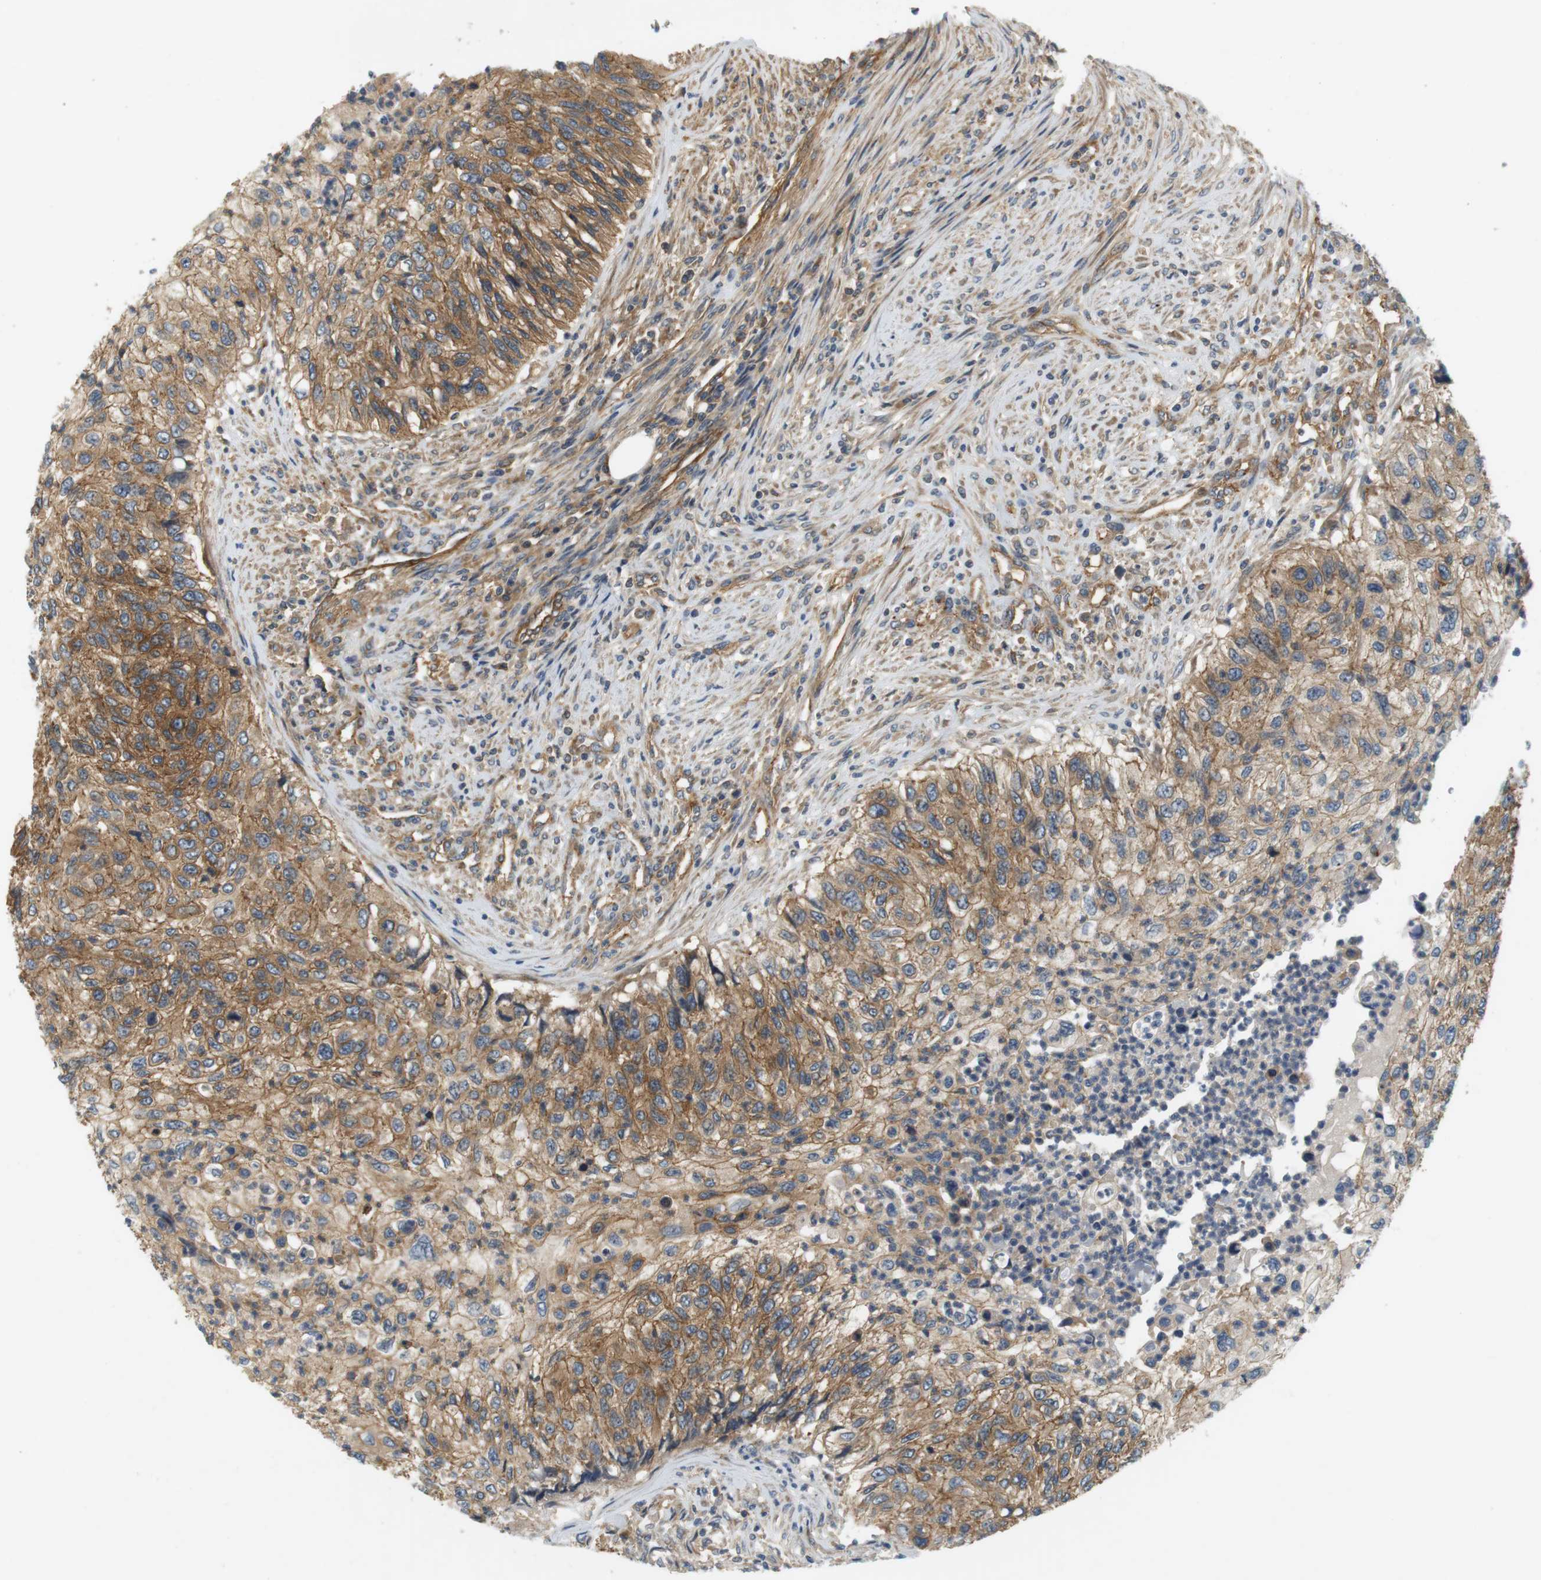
{"staining": {"intensity": "moderate", "quantity": ">75%", "location": "cytoplasmic/membranous"}, "tissue": "urothelial cancer", "cell_type": "Tumor cells", "image_type": "cancer", "snomed": [{"axis": "morphology", "description": "Urothelial carcinoma, High grade"}, {"axis": "topography", "description": "Urinary bladder"}], "caption": "Urothelial cancer stained for a protein exhibits moderate cytoplasmic/membranous positivity in tumor cells.", "gene": "SH3GLB1", "patient": {"sex": "female", "age": 60}}